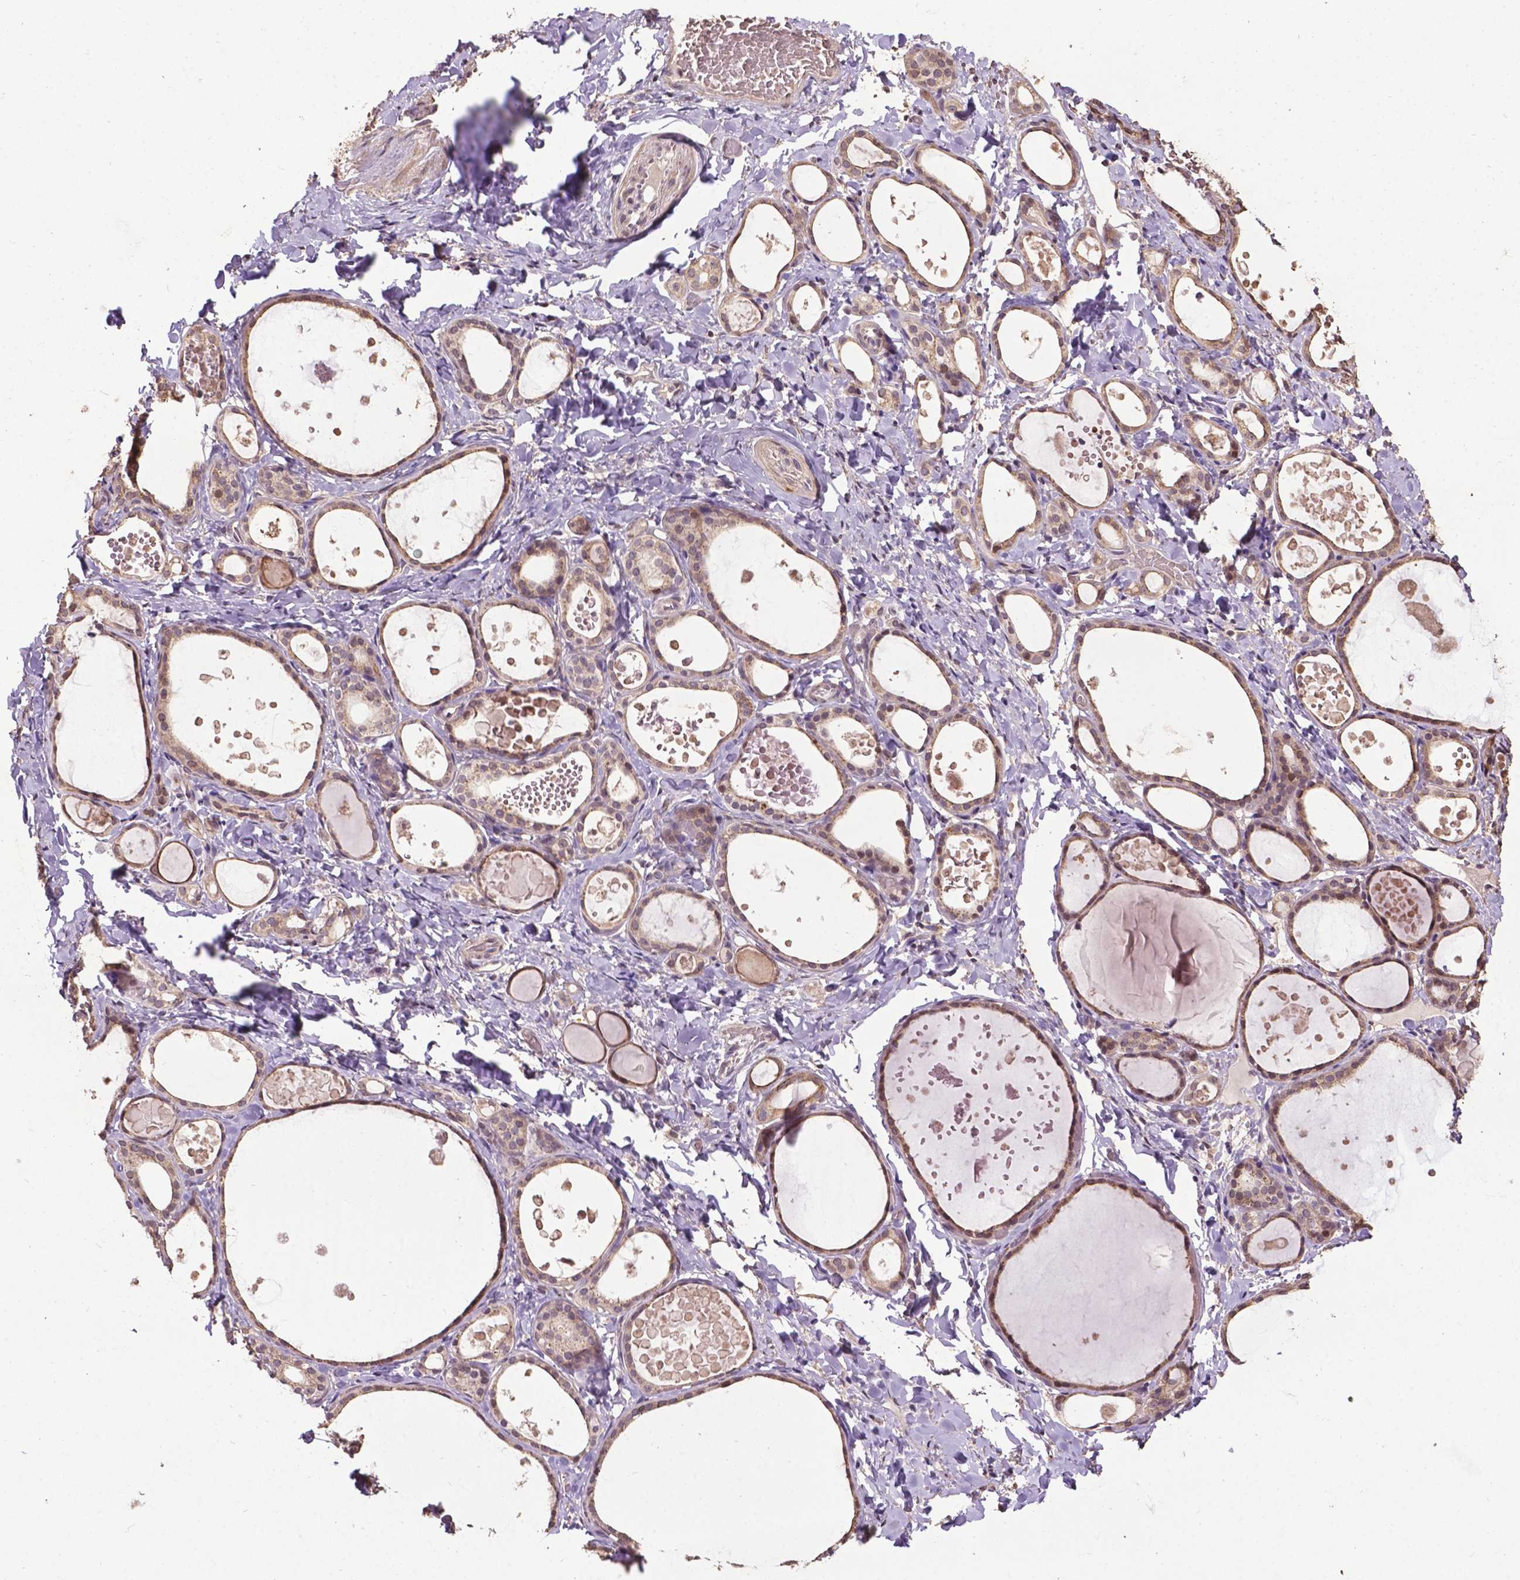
{"staining": {"intensity": "weak", "quantity": ">75%", "location": "cytoplasmic/membranous"}, "tissue": "thyroid gland", "cell_type": "Glandular cells", "image_type": "normal", "snomed": [{"axis": "morphology", "description": "Normal tissue, NOS"}, {"axis": "topography", "description": "Thyroid gland"}], "caption": "This is a photomicrograph of IHC staining of benign thyroid gland, which shows weak expression in the cytoplasmic/membranous of glandular cells.", "gene": "GLRA2", "patient": {"sex": "female", "age": 56}}